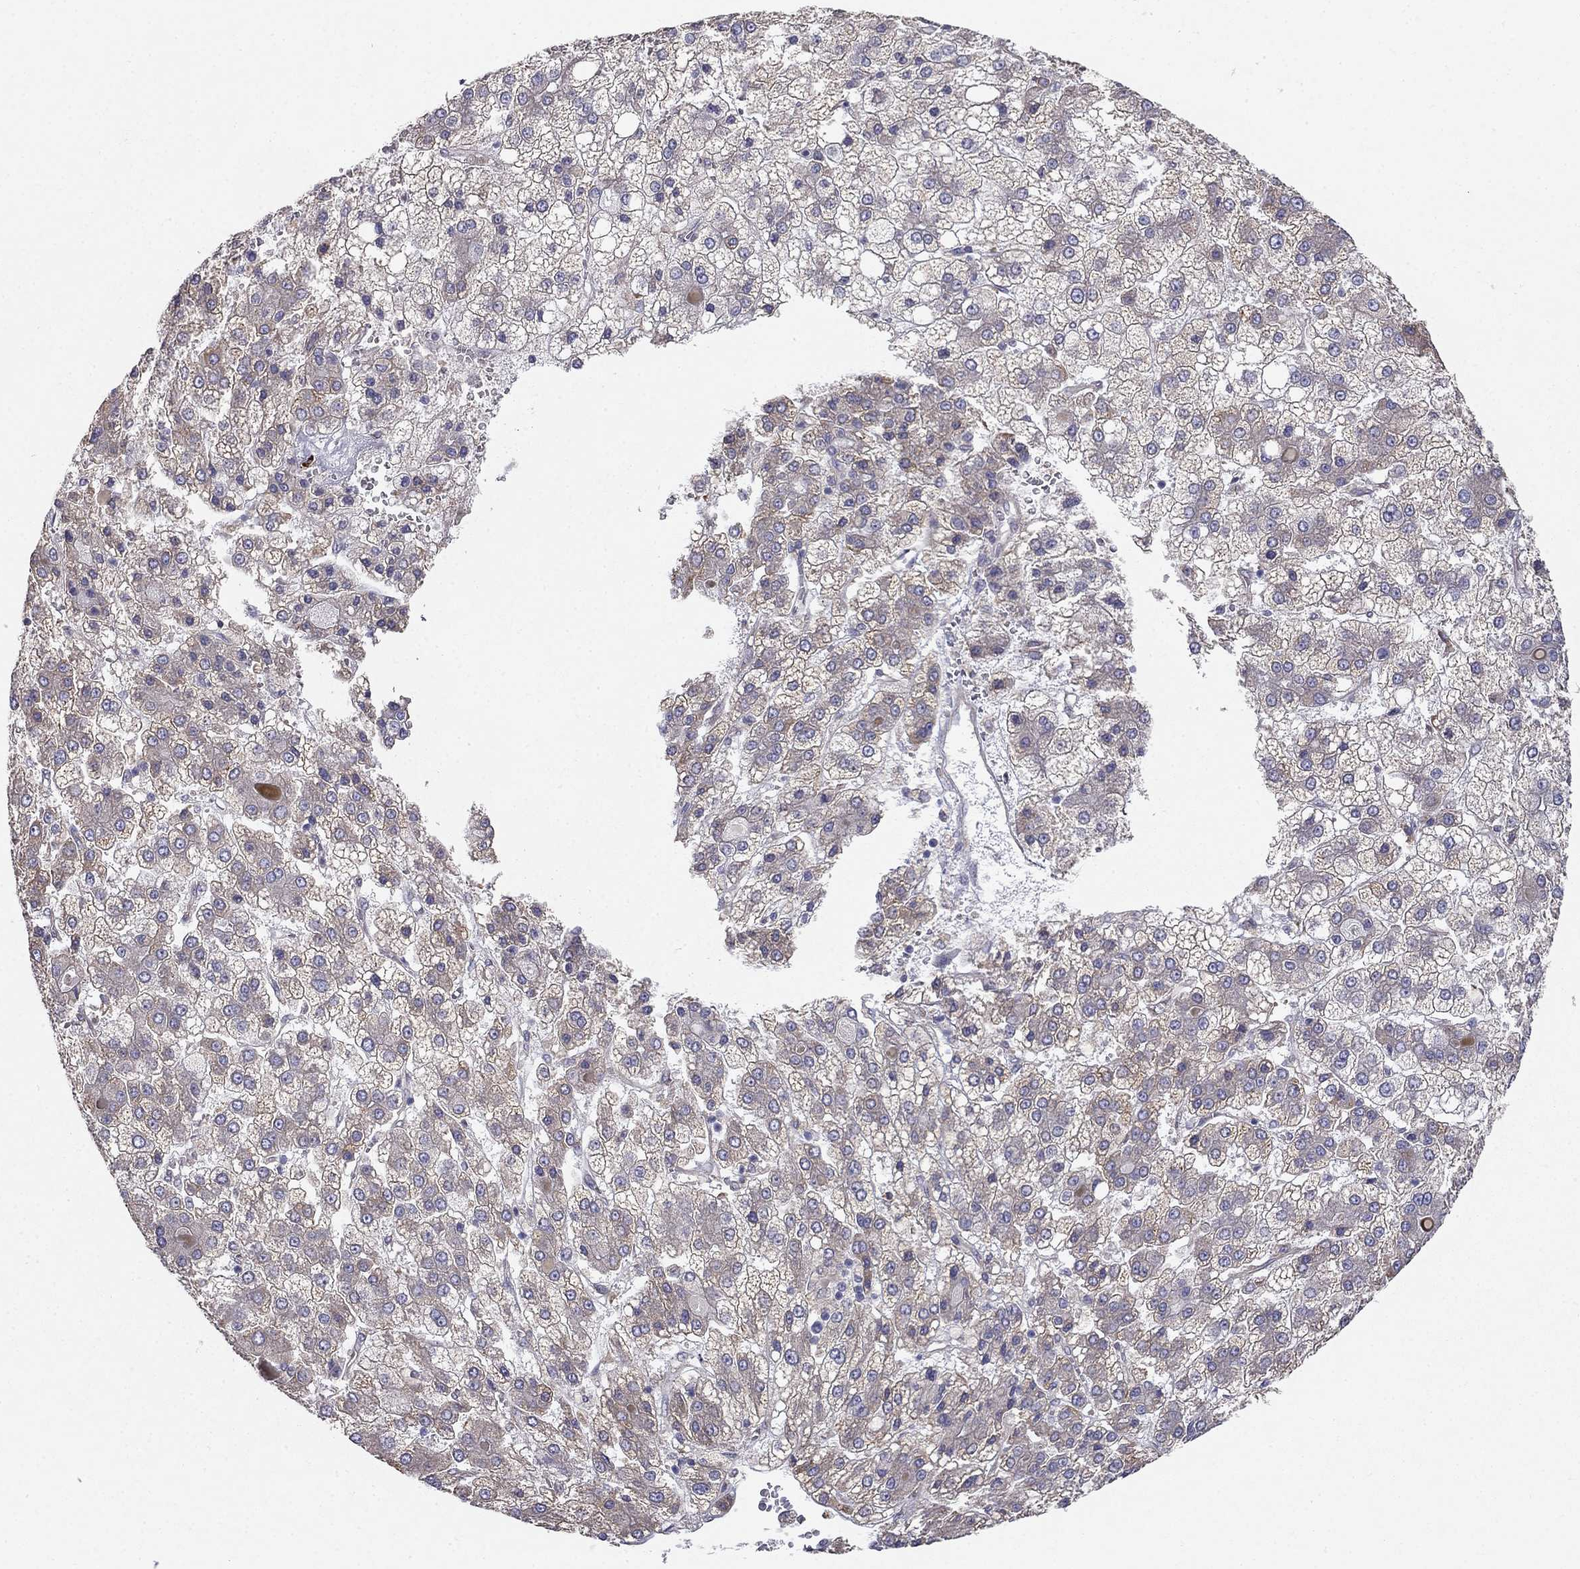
{"staining": {"intensity": "weak", "quantity": ">75%", "location": "cytoplasmic/membranous"}, "tissue": "liver cancer", "cell_type": "Tumor cells", "image_type": "cancer", "snomed": [{"axis": "morphology", "description": "Carcinoma, Hepatocellular, NOS"}, {"axis": "topography", "description": "Liver"}], "caption": "Protein positivity by immunohistochemistry (IHC) displays weak cytoplasmic/membranous expression in approximately >75% of tumor cells in hepatocellular carcinoma (liver). Immunohistochemistry (ihc) stains the protein in brown and the nuclei are stained blue.", "gene": "LONRF2", "patient": {"sex": "male", "age": 73}}